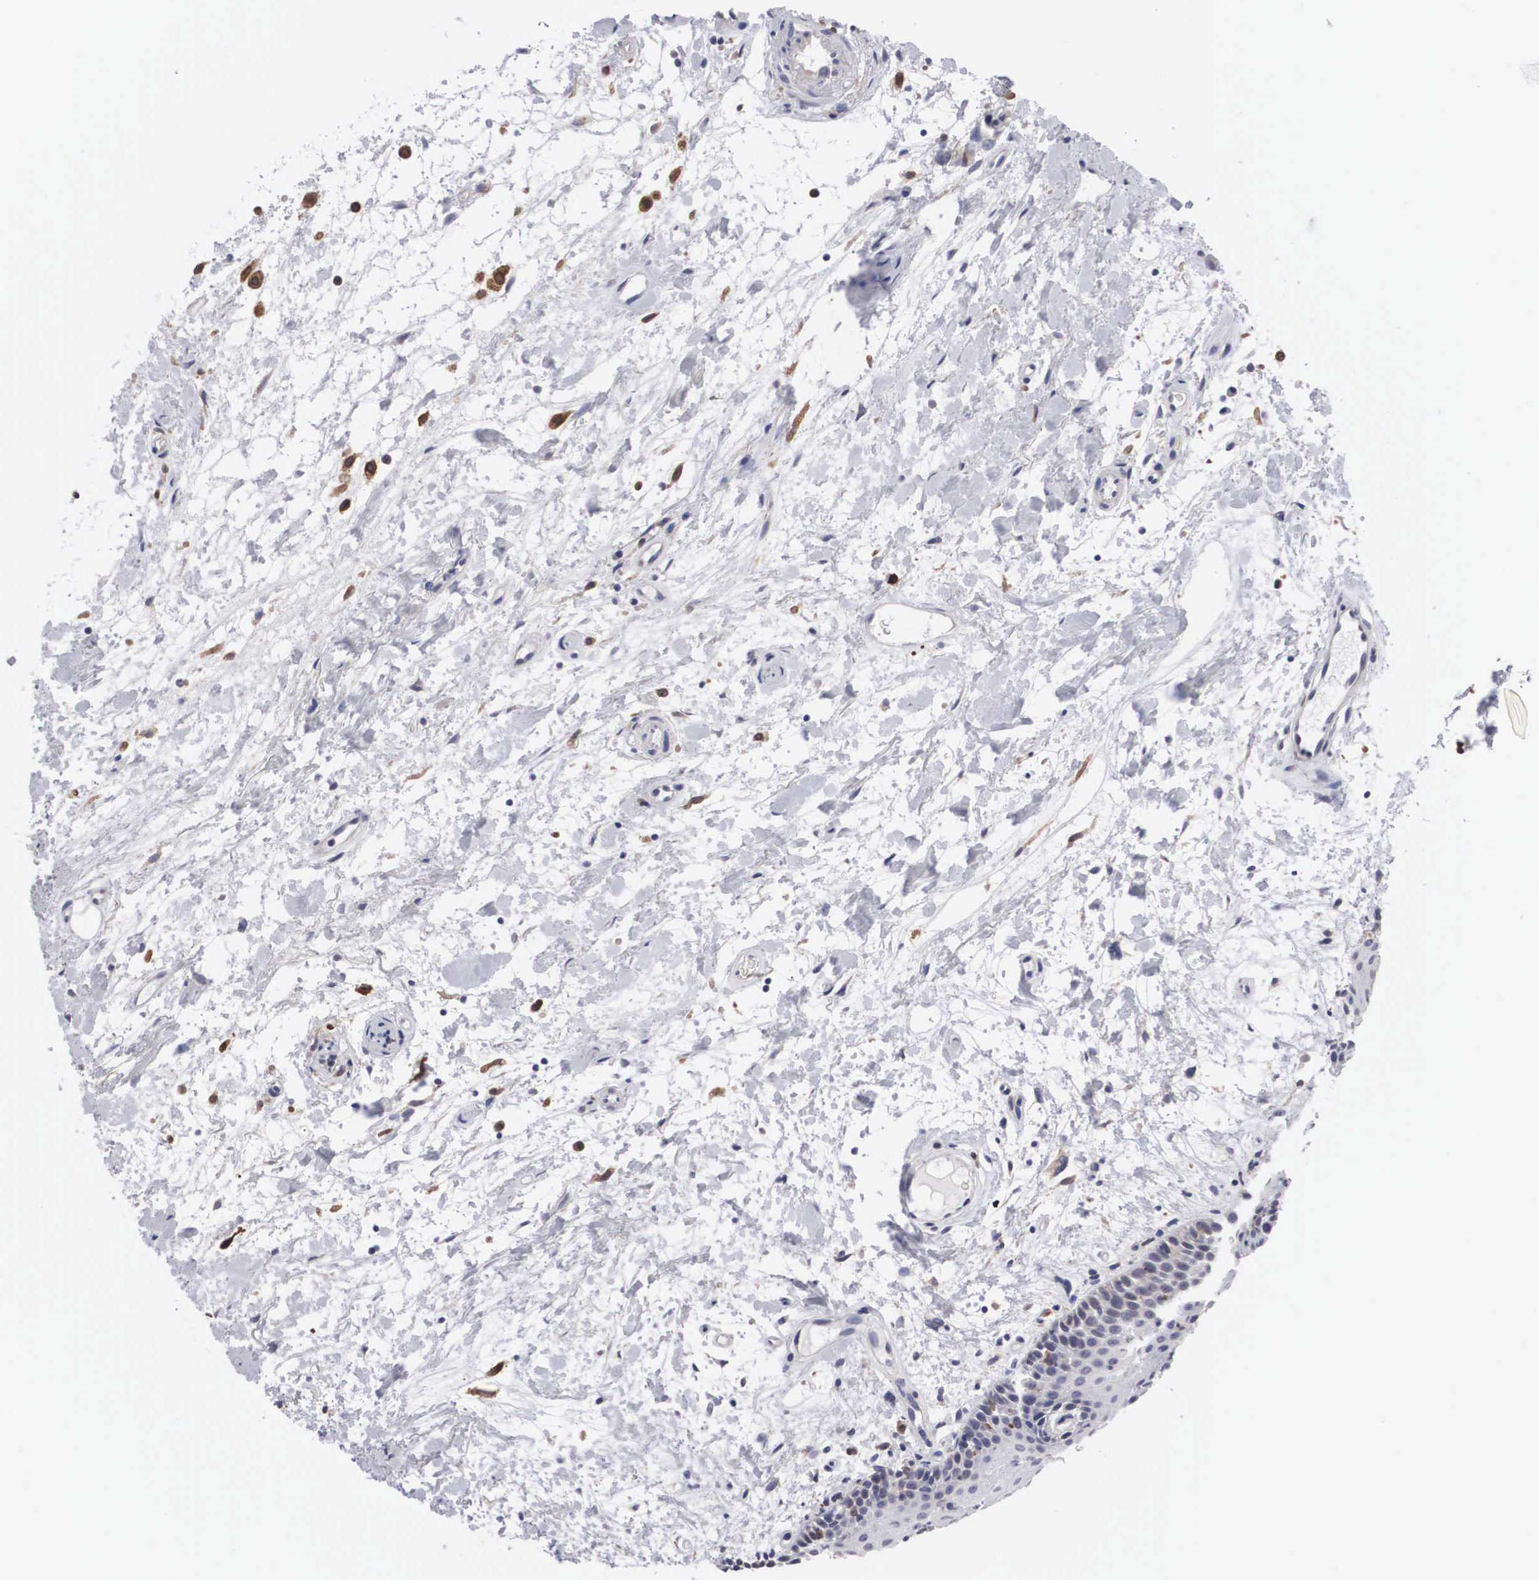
{"staining": {"intensity": "negative", "quantity": "none", "location": "none"}, "tissue": "oral mucosa", "cell_type": "Squamous epithelial cells", "image_type": "normal", "snomed": [{"axis": "morphology", "description": "Normal tissue, NOS"}, {"axis": "topography", "description": "Oral tissue"}], "caption": "Immunohistochemical staining of normal human oral mucosa reveals no significant staining in squamous epithelial cells. (DAB (3,3'-diaminobenzidine) IHC, high magnification).", "gene": "HMOX1", "patient": {"sex": "female", "age": 79}}